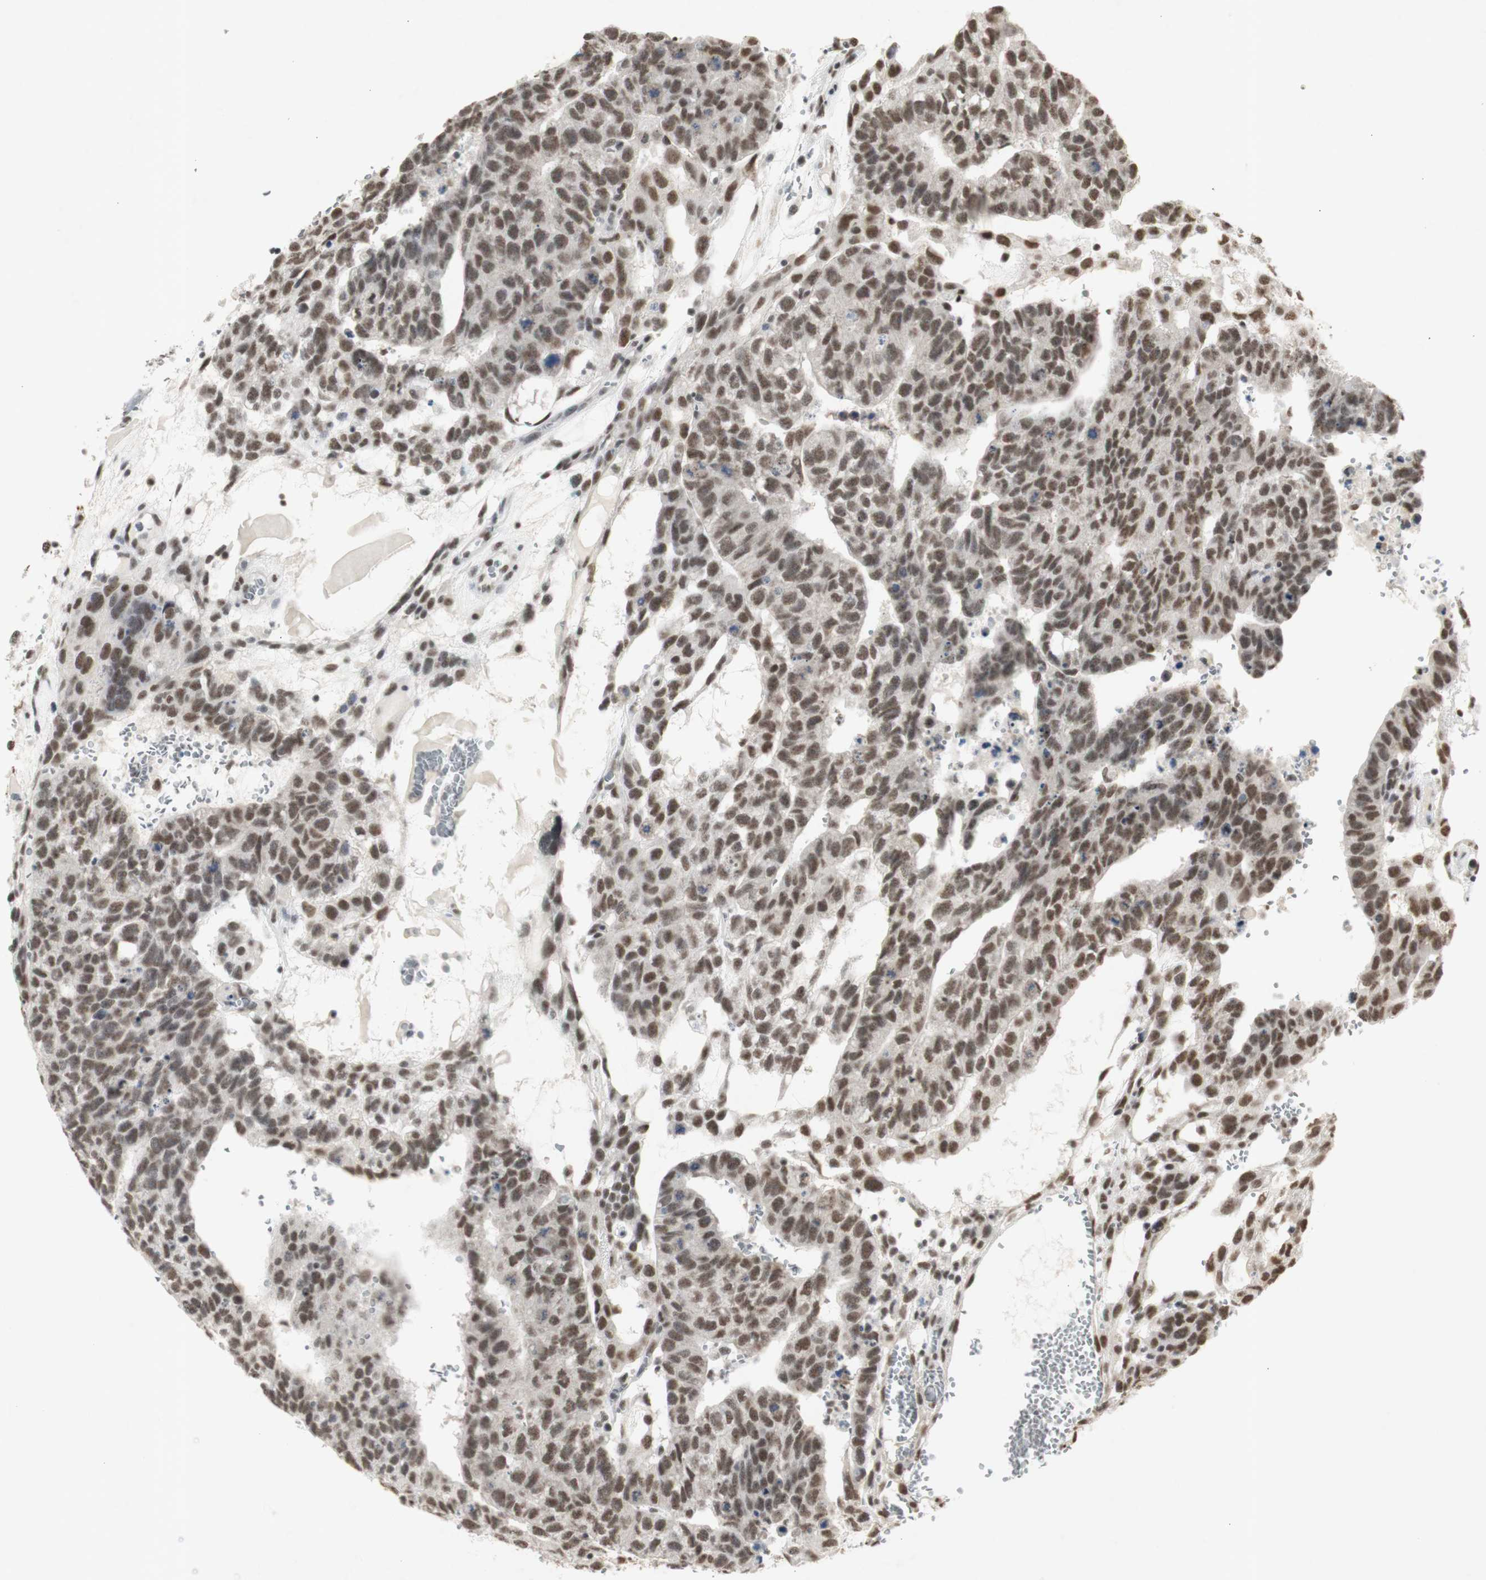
{"staining": {"intensity": "moderate", "quantity": ">75%", "location": "nuclear"}, "tissue": "testis cancer", "cell_type": "Tumor cells", "image_type": "cancer", "snomed": [{"axis": "morphology", "description": "Seminoma, NOS"}, {"axis": "morphology", "description": "Carcinoma, Embryonal, NOS"}, {"axis": "topography", "description": "Testis"}], "caption": "Tumor cells show medium levels of moderate nuclear positivity in approximately >75% of cells in testis cancer. Using DAB (3,3'-diaminobenzidine) (brown) and hematoxylin (blue) stains, captured at high magnification using brightfield microscopy.", "gene": "SNRPB", "patient": {"sex": "male", "age": 52}}